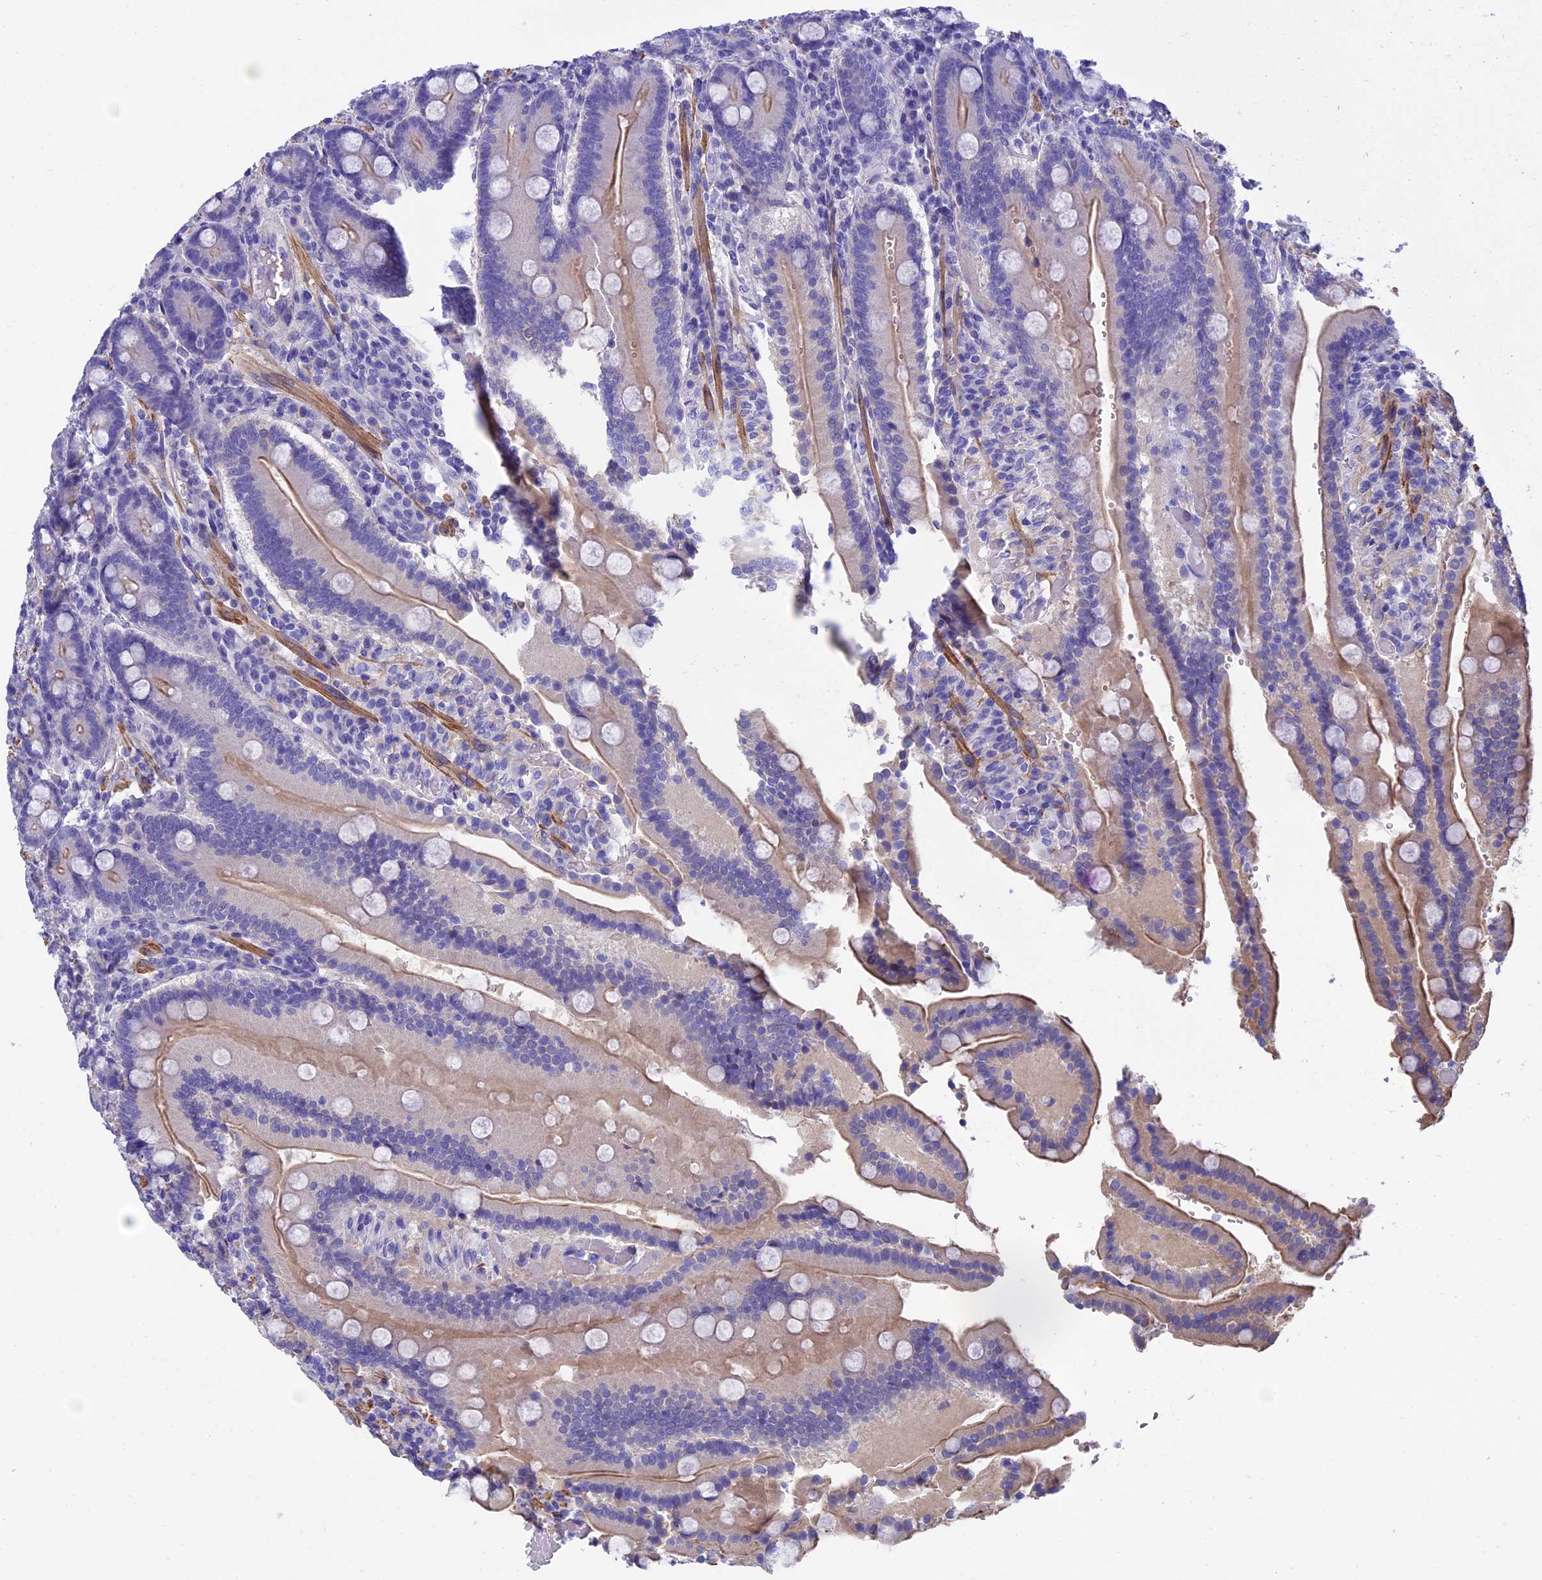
{"staining": {"intensity": "moderate", "quantity": "25%-75%", "location": "cytoplasmic/membranous"}, "tissue": "duodenum", "cell_type": "Glandular cells", "image_type": "normal", "snomed": [{"axis": "morphology", "description": "Normal tissue, NOS"}, {"axis": "topography", "description": "Duodenum"}], "caption": "High-magnification brightfield microscopy of normal duodenum stained with DAB (3,3'-diaminobenzidine) (brown) and counterstained with hematoxylin (blue). glandular cells exhibit moderate cytoplasmic/membranous staining is identified in approximately25%-75% of cells. The staining is performed using DAB brown chromogen to label protein expression. The nuclei are counter-stained blue using hematoxylin.", "gene": "ADH7", "patient": {"sex": "female", "age": 62}}